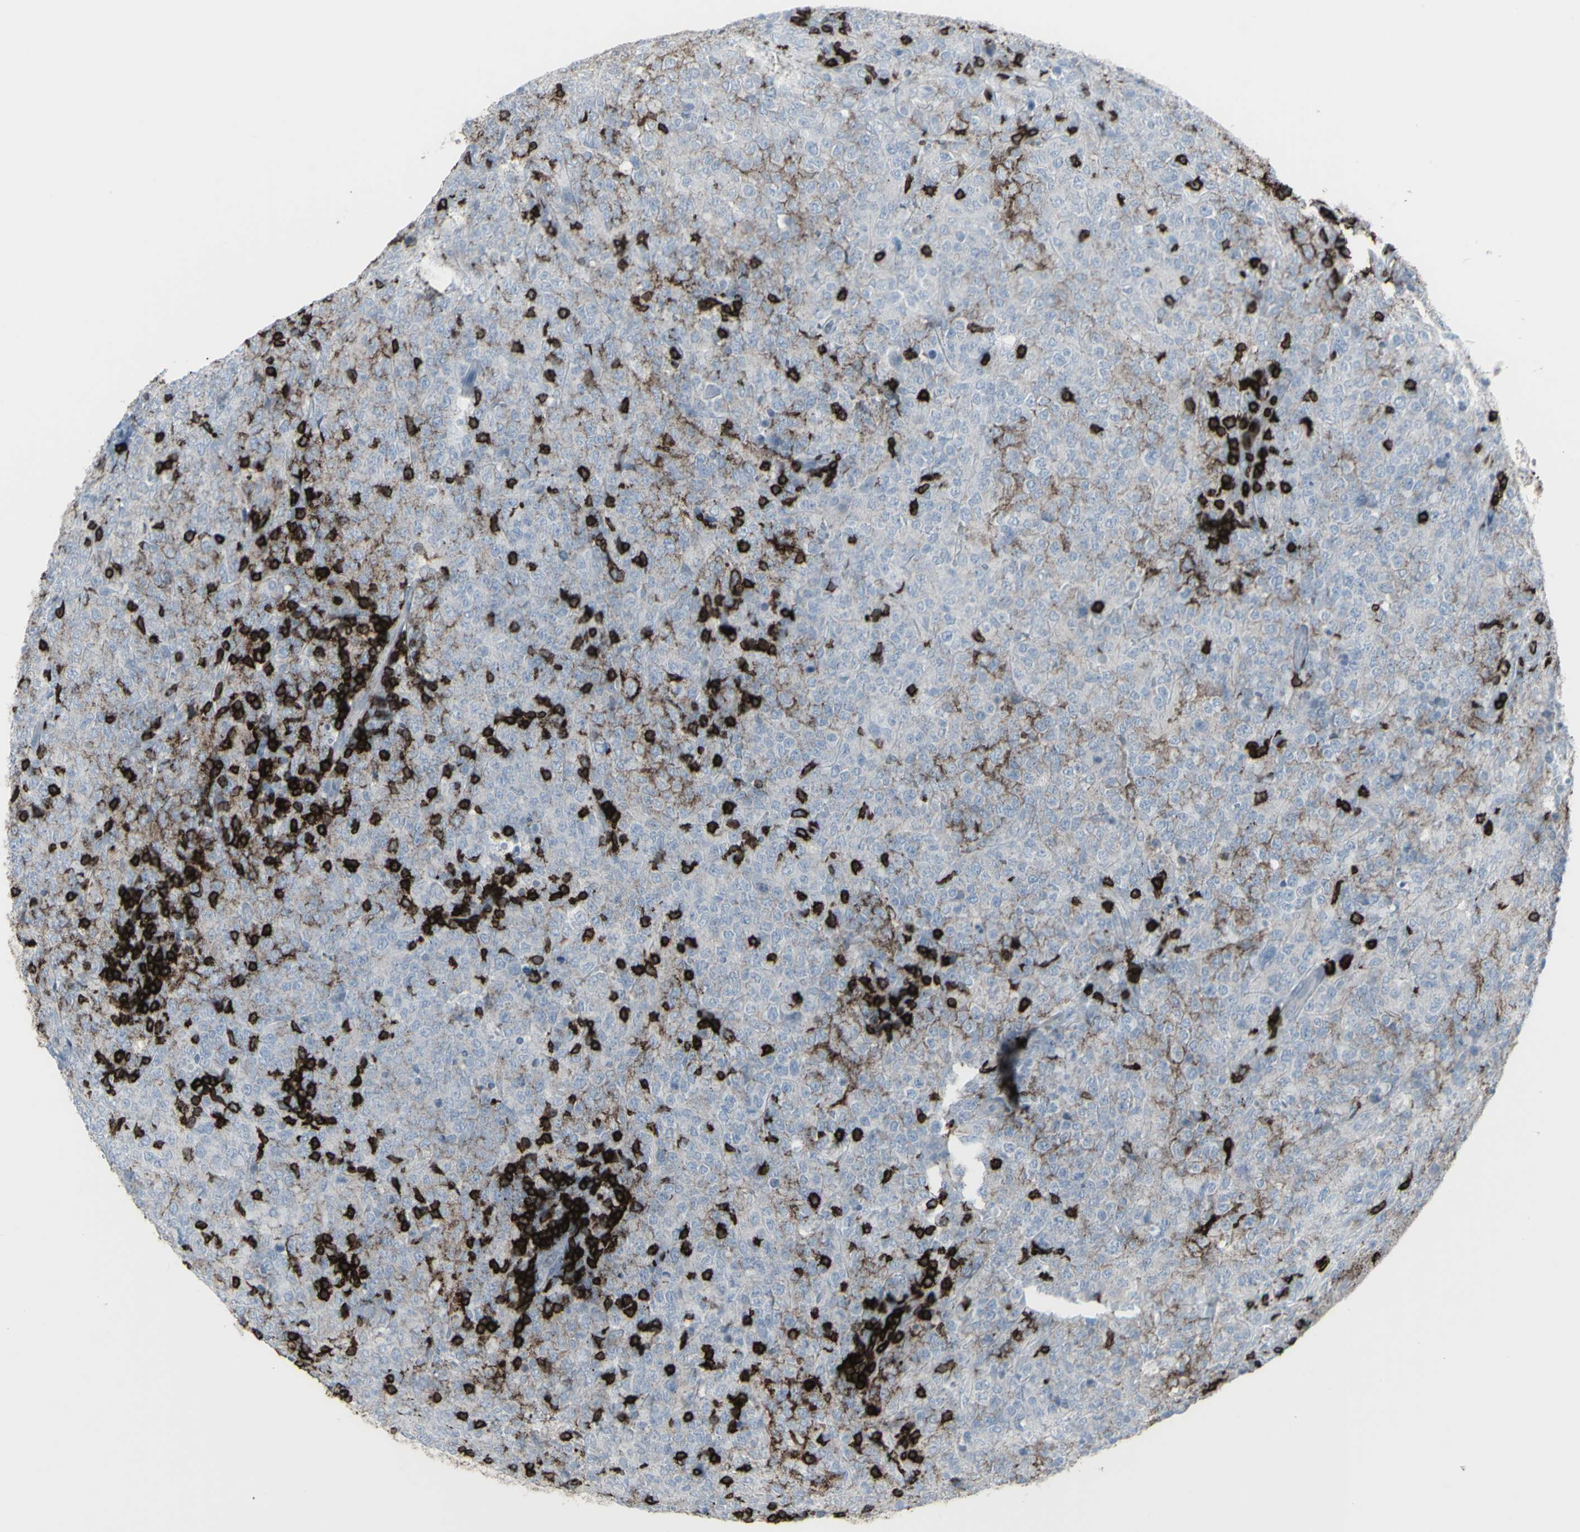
{"staining": {"intensity": "negative", "quantity": "none", "location": "none"}, "tissue": "lymphoma", "cell_type": "Tumor cells", "image_type": "cancer", "snomed": [{"axis": "morphology", "description": "Malignant lymphoma, non-Hodgkin's type, High grade"}, {"axis": "topography", "description": "Tonsil"}], "caption": "High-grade malignant lymphoma, non-Hodgkin's type stained for a protein using IHC reveals no positivity tumor cells.", "gene": "CD247", "patient": {"sex": "female", "age": 36}}